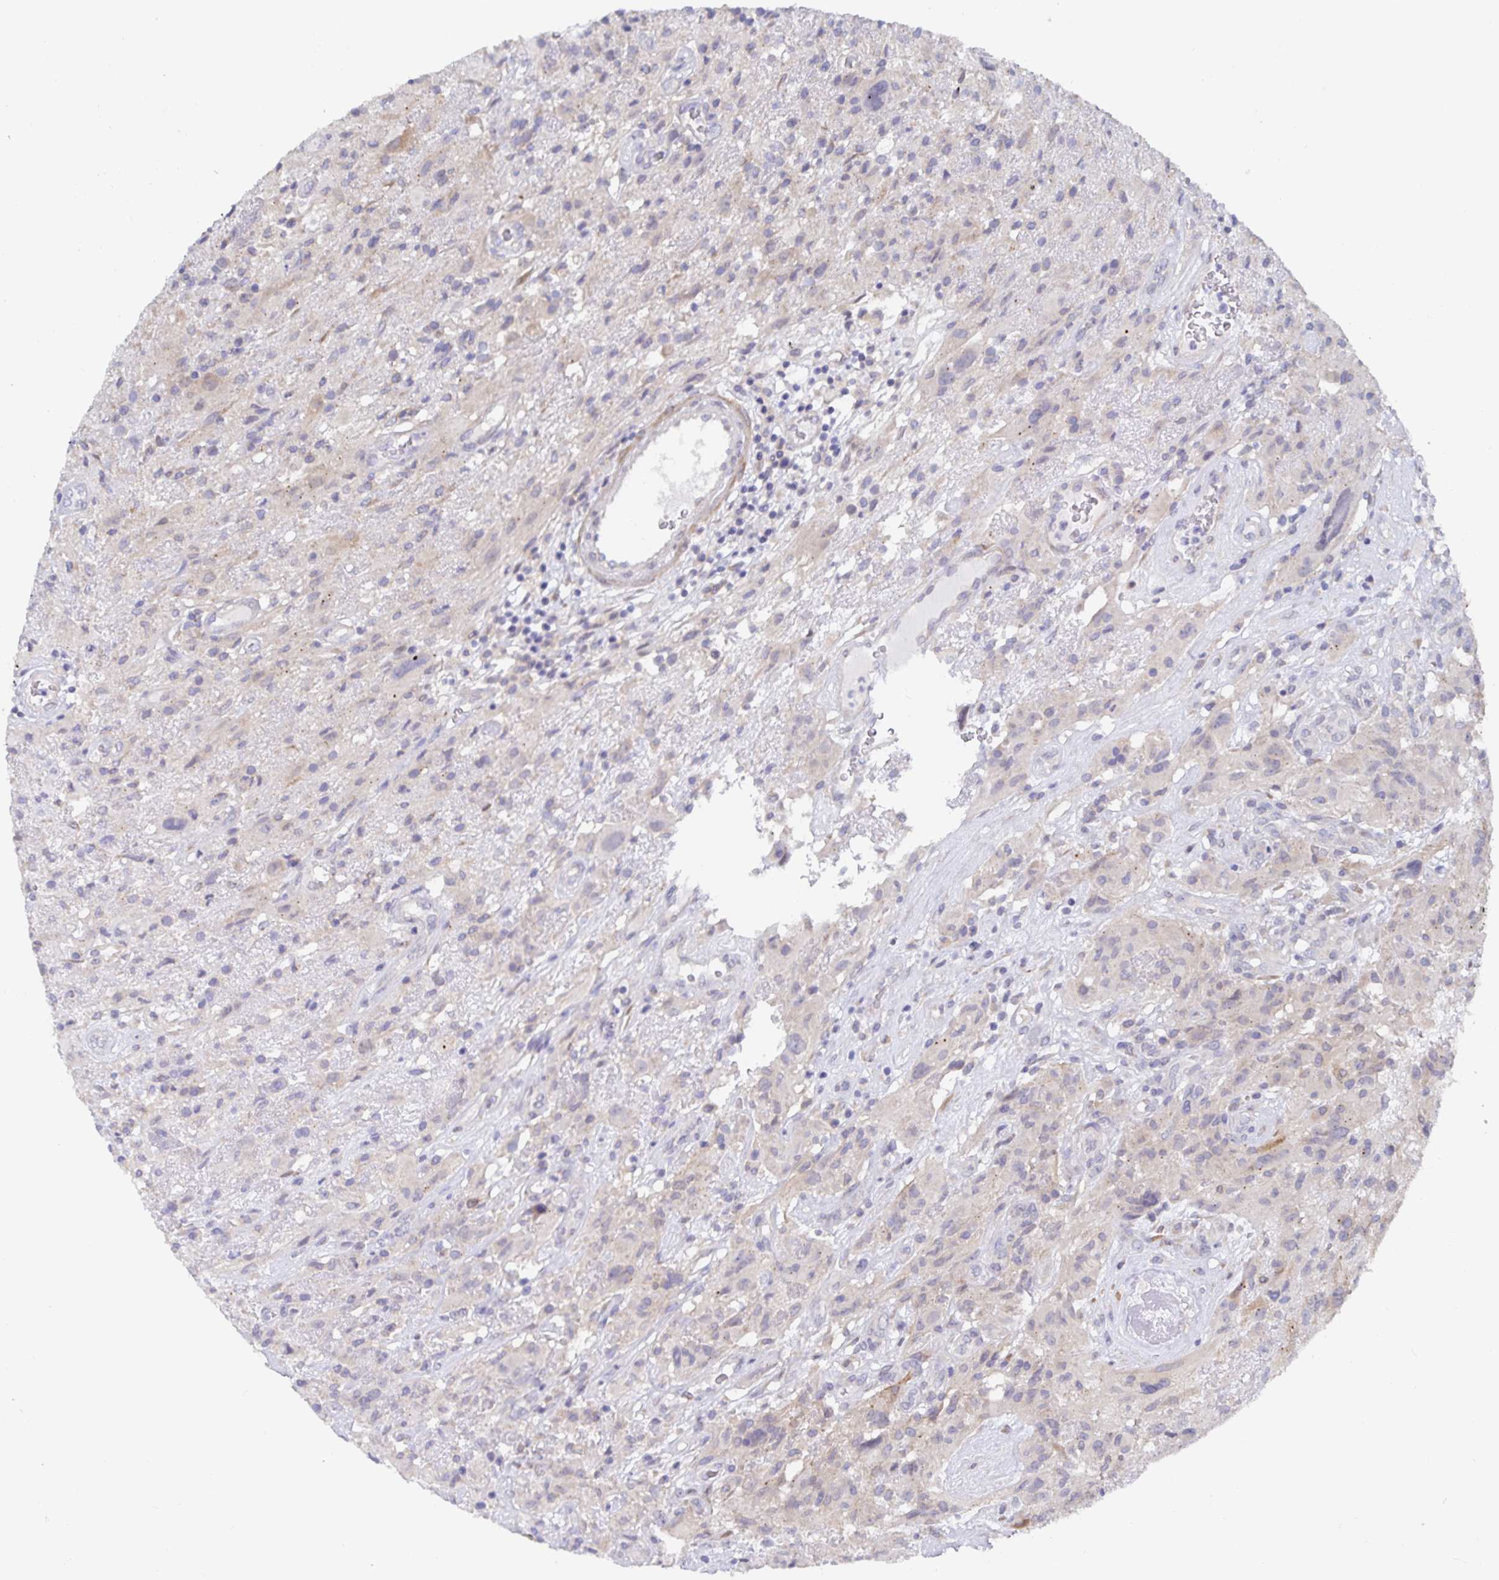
{"staining": {"intensity": "weak", "quantity": "<25%", "location": "cytoplasmic/membranous"}, "tissue": "glioma", "cell_type": "Tumor cells", "image_type": "cancer", "snomed": [{"axis": "morphology", "description": "Glioma, malignant, High grade"}, {"axis": "topography", "description": "Brain"}], "caption": "This is an immunohistochemistry histopathology image of human malignant glioma (high-grade). There is no expression in tumor cells.", "gene": "ZIK1", "patient": {"sex": "male", "age": 46}}